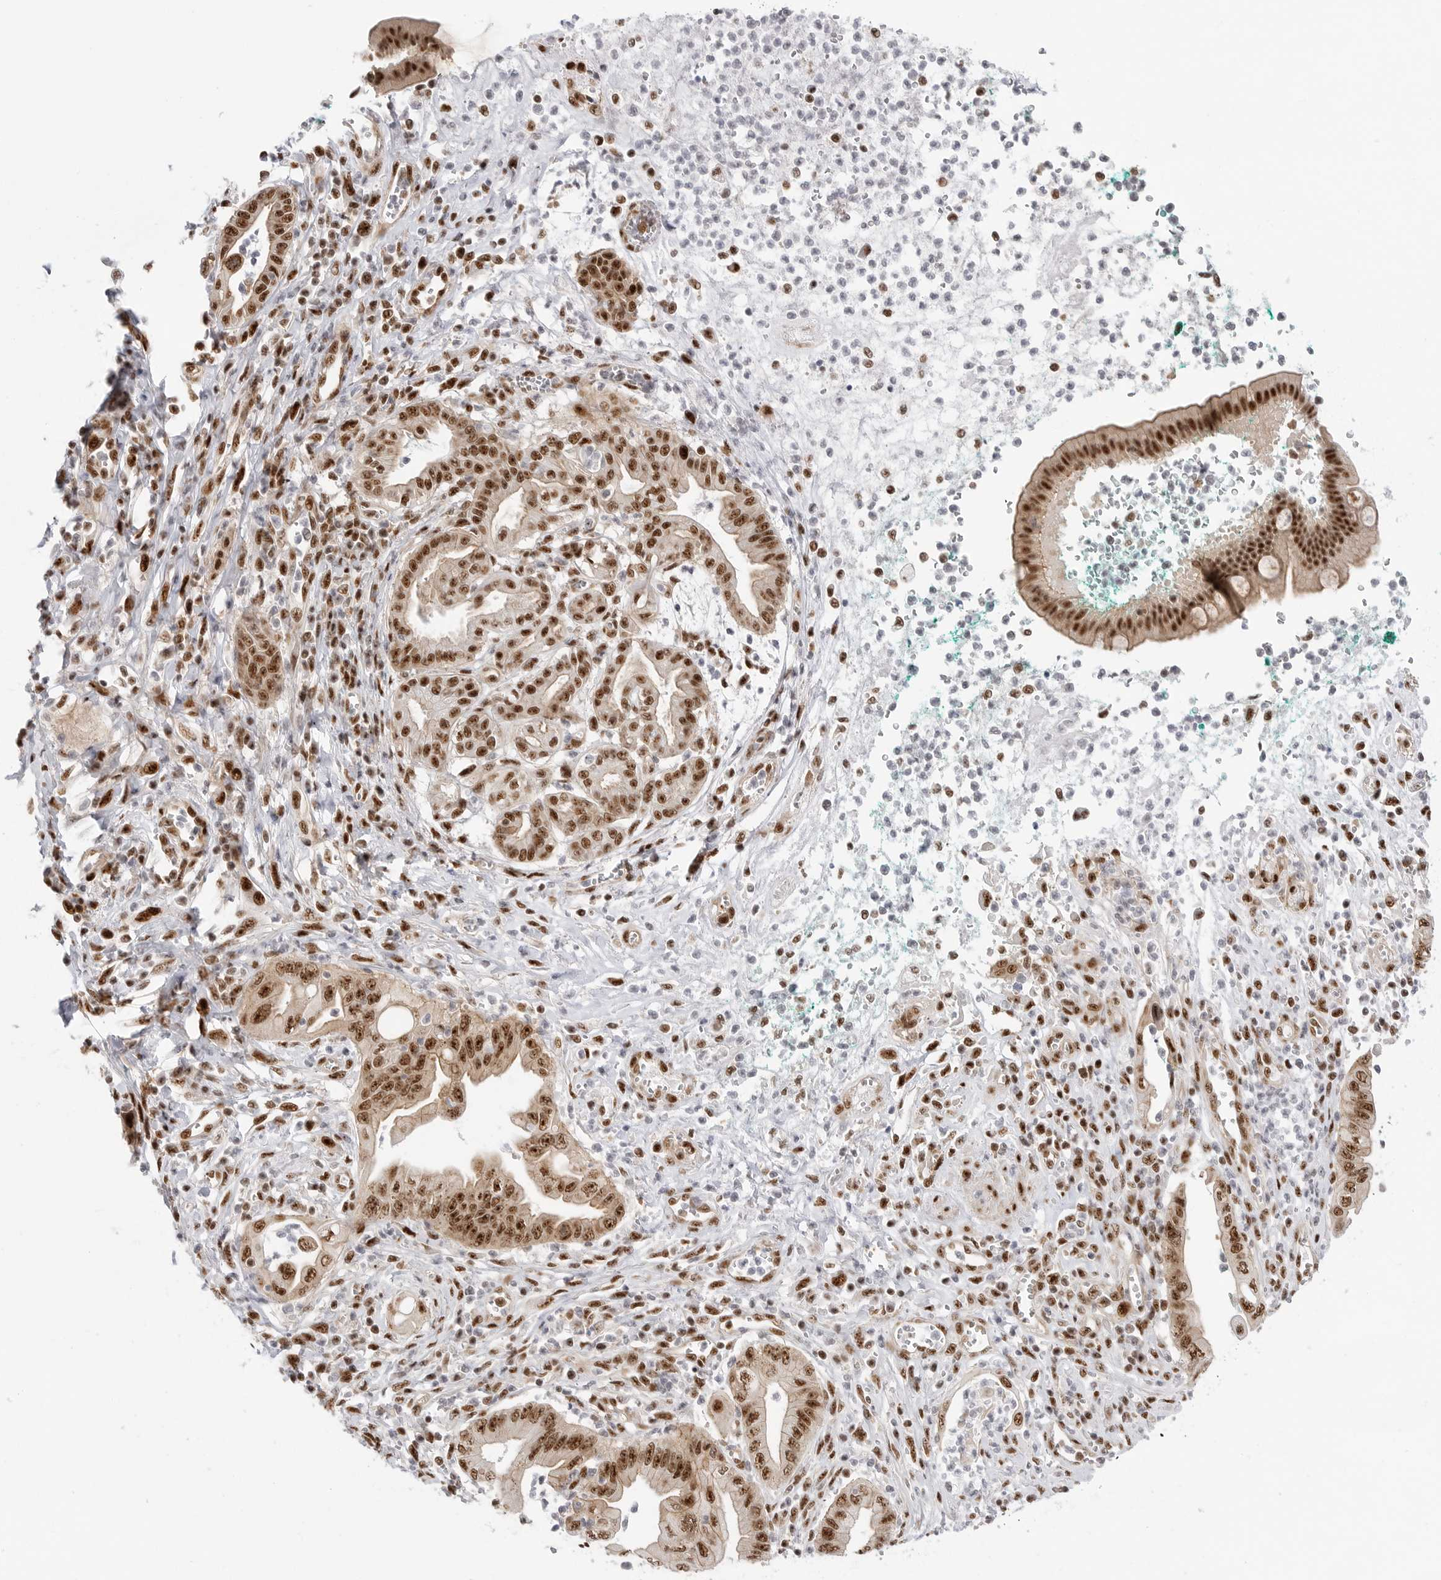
{"staining": {"intensity": "strong", "quantity": ">75%", "location": "nuclear"}, "tissue": "pancreatic cancer", "cell_type": "Tumor cells", "image_type": "cancer", "snomed": [{"axis": "morphology", "description": "Adenocarcinoma, NOS"}, {"axis": "topography", "description": "Pancreas"}], "caption": "Tumor cells exhibit strong nuclear expression in about >75% of cells in pancreatic cancer. (DAB = brown stain, brightfield microscopy at high magnification).", "gene": "GPATCH2", "patient": {"sex": "male", "age": 78}}